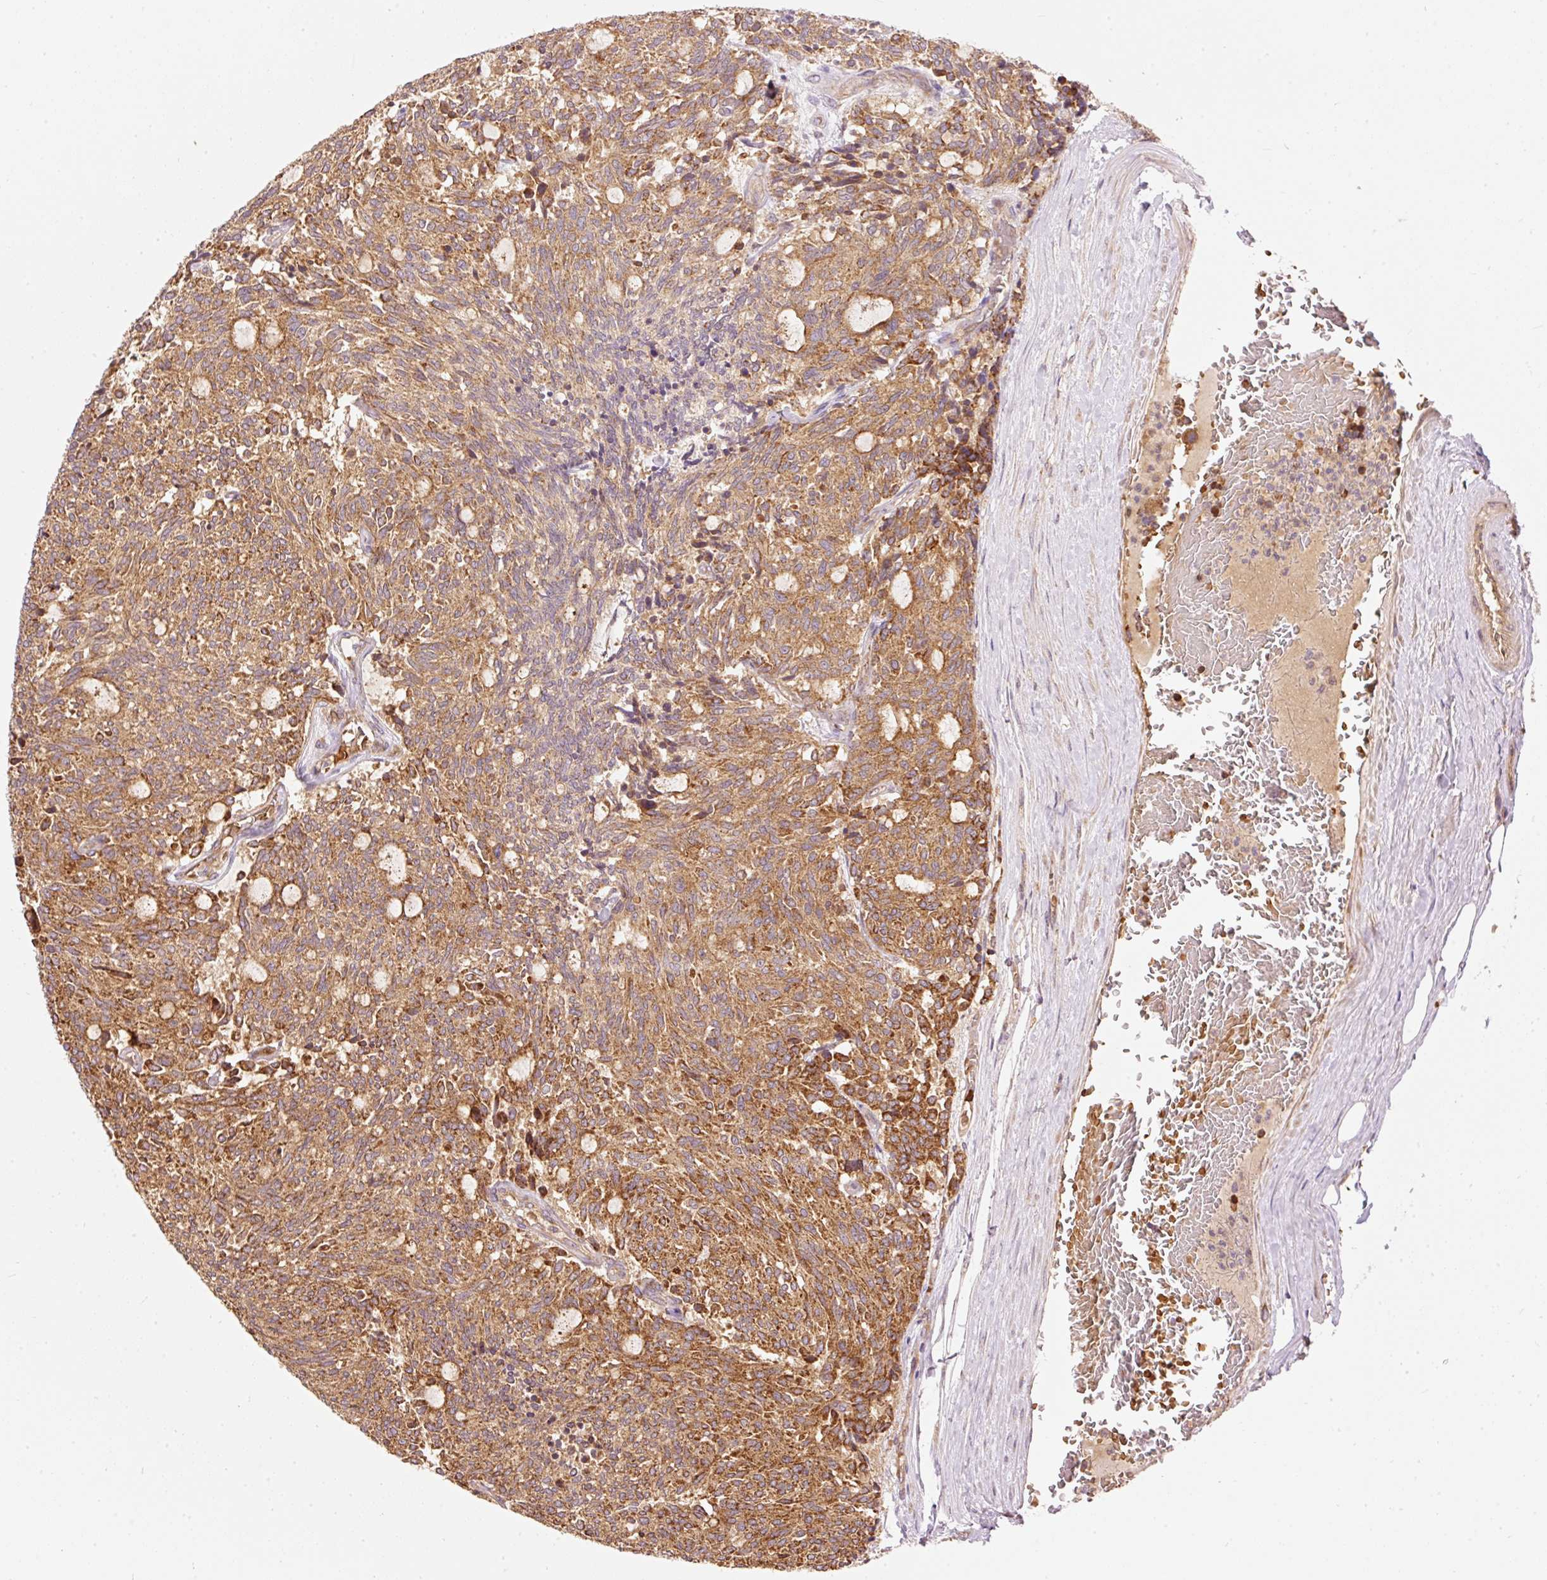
{"staining": {"intensity": "moderate", "quantity": ">75%", "location": "cytoplasmic/membranous"}, "tissue": "carcinoid", "cell_type": "Tumor cells", "image_type": "cancer", "snomed": [{"axis": "morphology", "description": "Carcinoid, malignant, NOS"}, {"axis": "topography", "description": "Pancreas"}], "caption": "Immunohistochemical staining of human malignant carcinoid reveals moderate cytoplasmic/membranous protein positivity in approximately >75% of tumor cells.", "gene": "ADCY4", "patient": {"sex": "female", "age": 54}}